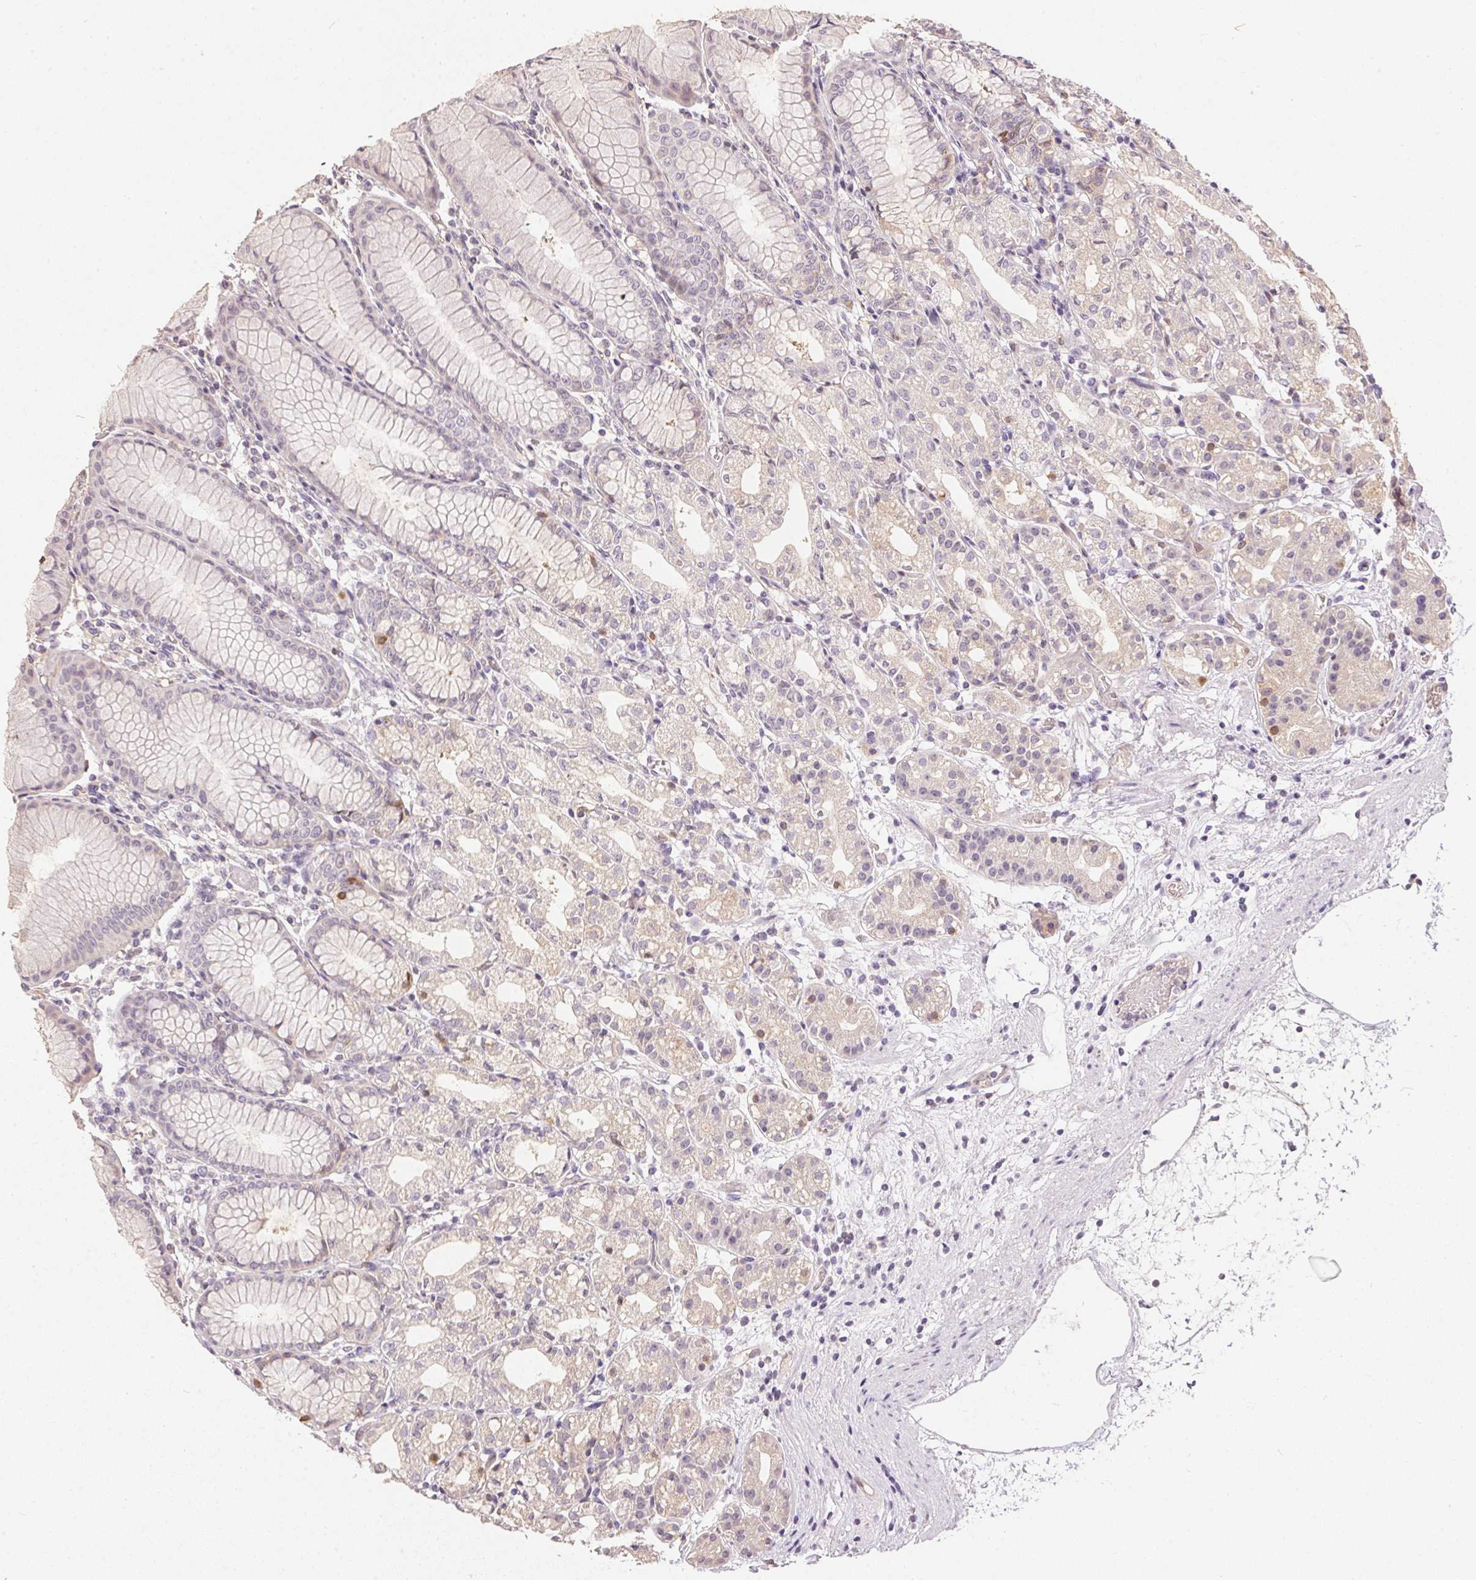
{"staining": {"intensity": "weak", "quantity": "<25%", "location": "cytoplasmic/membranous"}, "tissue": "stomach", "cell_type": "Glandular cells", "image_type": "normal", "snomed": [{"axis": "morphology", "description": "Normal tissue, NOS"}, {"axis": "topography", "description": "Stomach"}], "caption": "There is no significant expression in glandular cells of stomach. The staining is performed using DAB (3,3'-diaminobenzidine) brown chromogen with nuclei counter-stained in using hematoxylin.", "gene": "BLMH", "patient": {"sex": "female", "age": 57}}